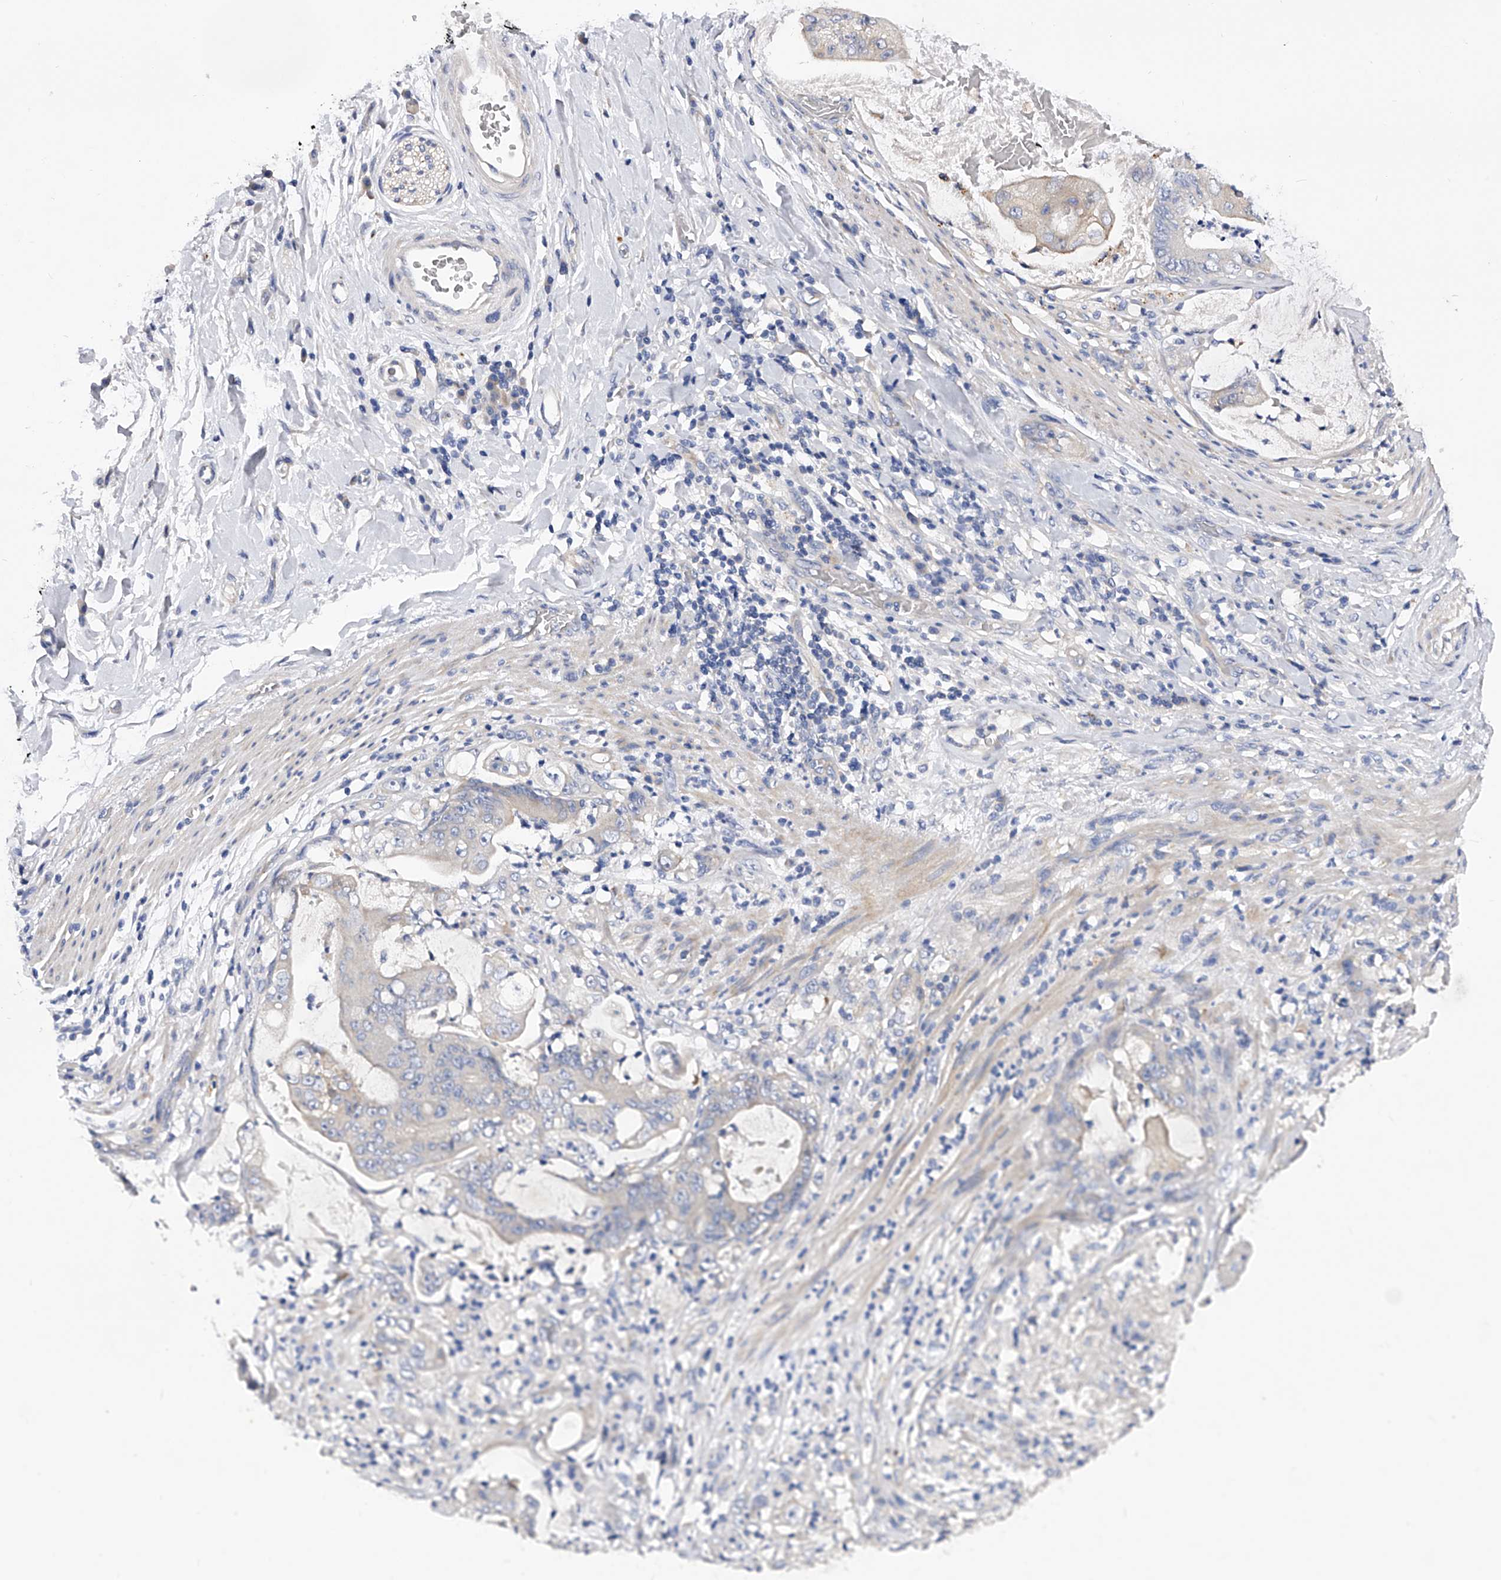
{"staining": {"intensity": "negative", "quantity": "none", "location": "none"}, "tissue": "stomach cancer", "cell_type": "Tumor cells", "image_type": "cancer", "snomed": [{"axis": "morphology", "description": "Adenocarcinoma, NOS"}, {"axis": "topography", "description": "Stomach"}], "caption": "Protein analysis of stomach cancer exhibits no significant staining in tumor cells.", "gene": "PPP5C", "patient": {"sex": "female", "age": 73}}